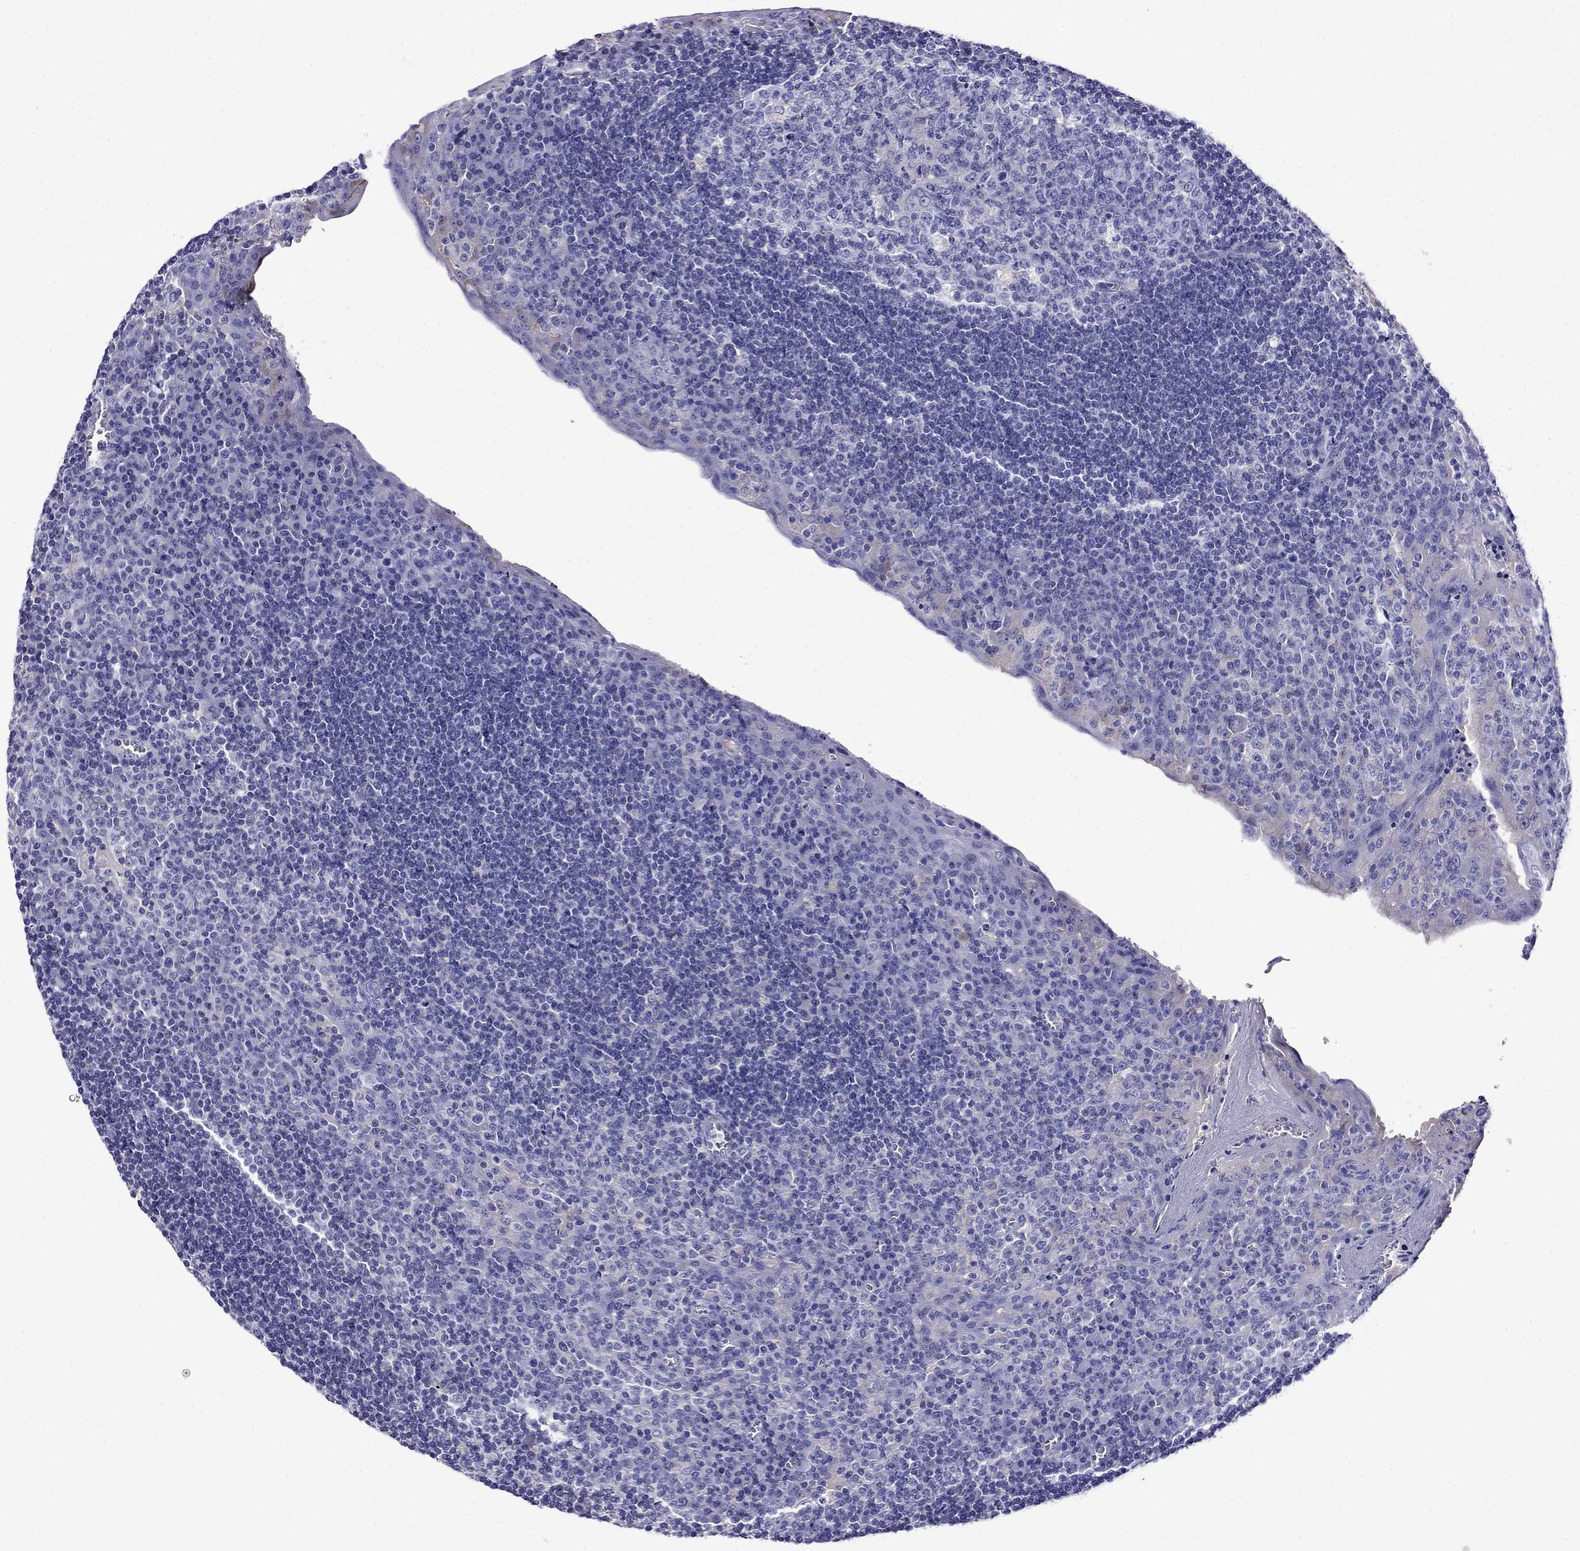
{"staining": {"intensity": "negative", "quantity": "none", "location": "none"}, "tissue": "tonsil", "cell_type": "Germinal center cells", "image_type": "normal", "snomed": [{"axis": "morphology", "description": "Normal tissue, NOS"}, {"axis": "topography", "description": "Tonsil"}], "caption": "A histopathology image of human tonsil is negative for staining in germinal center cells. The staining was performed using DAB to visualize the protein expression in brown, while the nuclei were stained in blue with hematoxylin (Magnification: 20x).", "gene": "SCG2", "patient": {"sex": "female", "age": 13}}